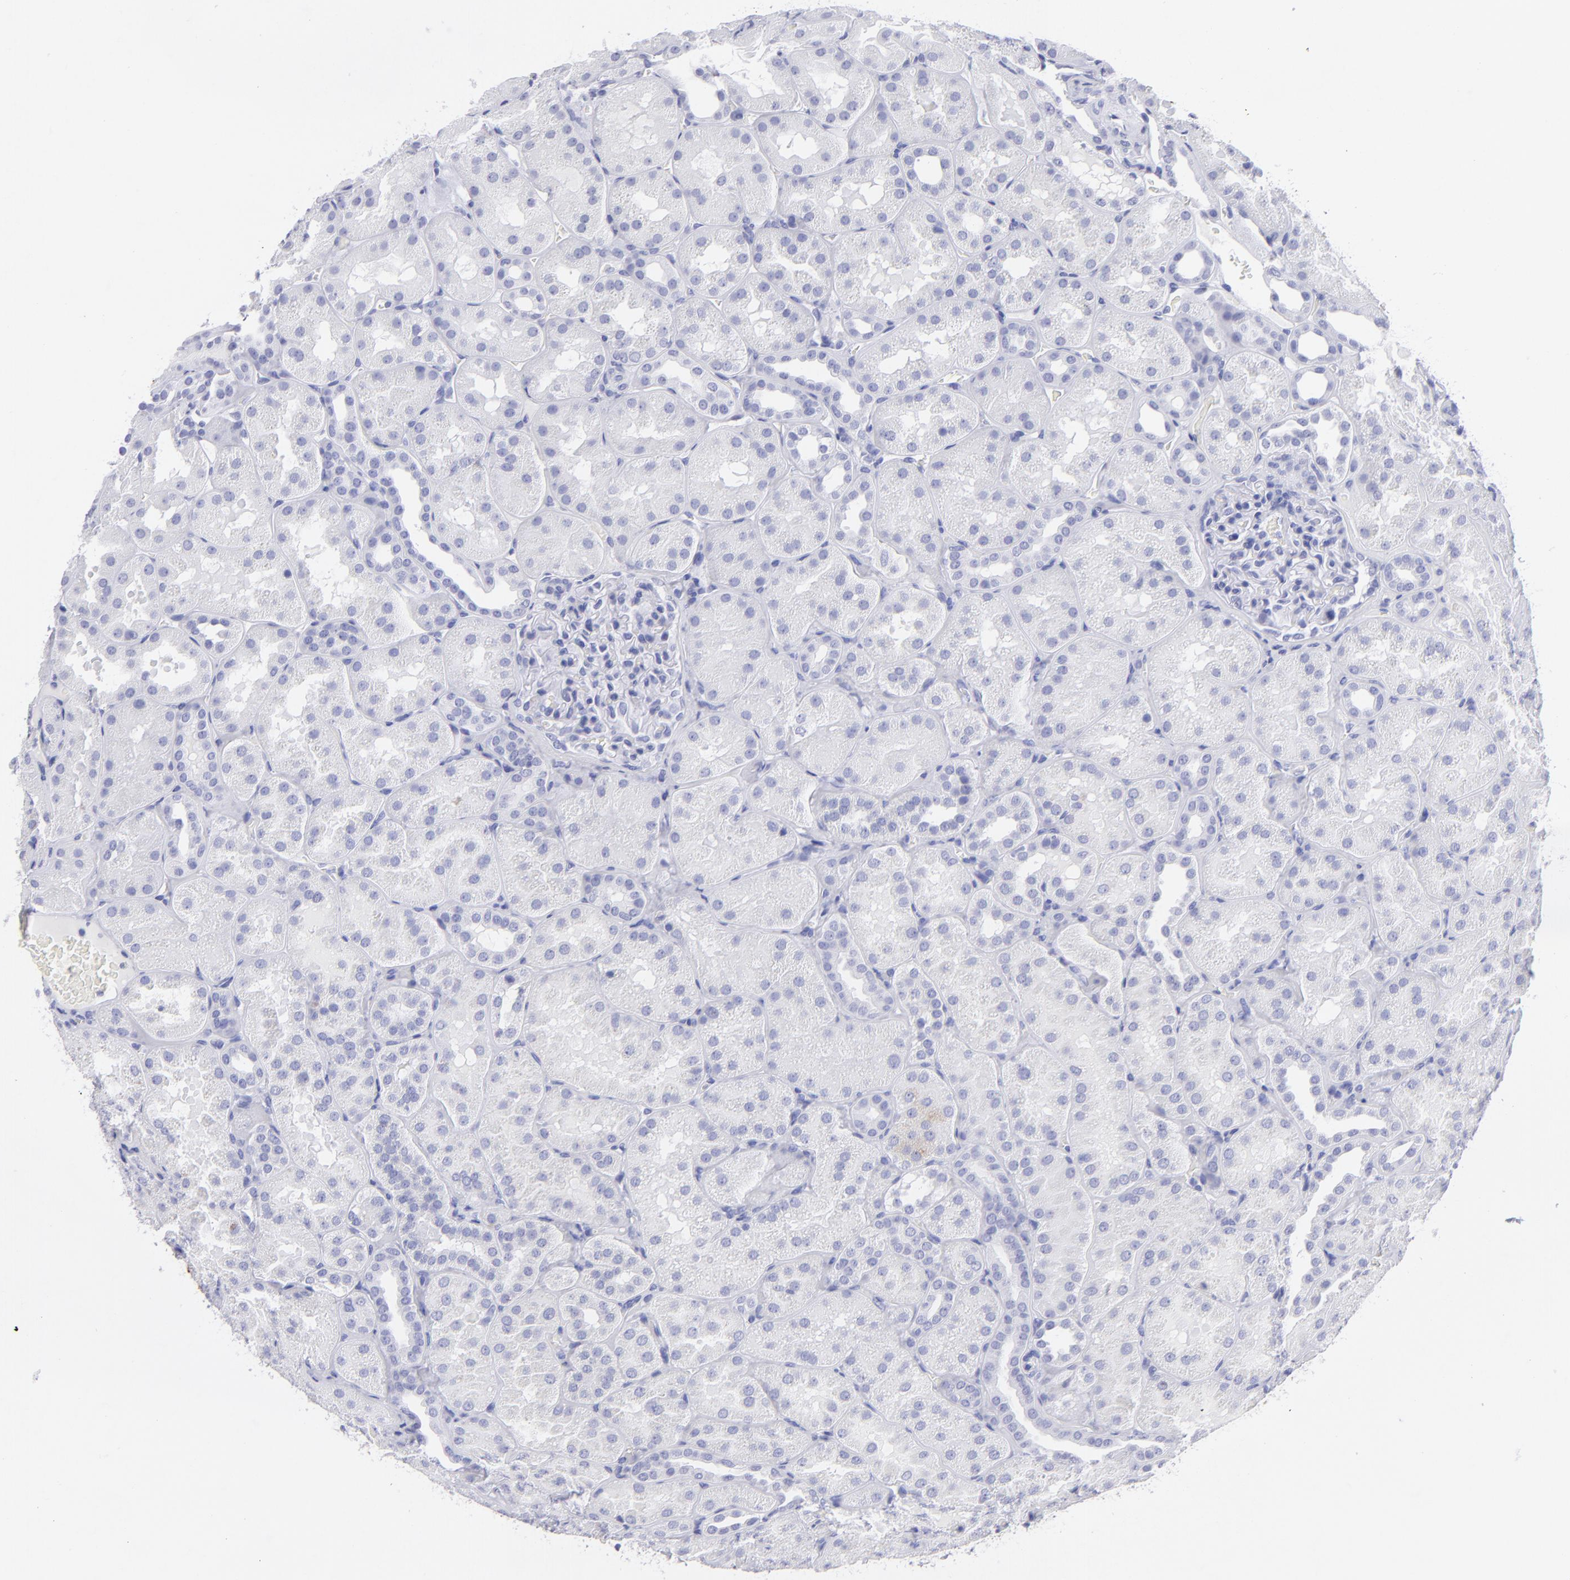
{"staining": {"intensity": "negative", "quantity": "none", "location": "none"}, "tissue": "kidney", "cell_type": "Cells in glomeruli", "image_type": "normal", "snomed": [{"axis": "morphology", "description": "Normal tissue, NOS"}, {"axis": "topography", "description": "Kidney"}], "caption": "DAB immunohistochemical staining of benign human kidney displays no significant expression in cells in glomeruli. The staining is performed using DAB (3,3'-diaminobenzidine) brown chromogen with nuclei counter-stained in using hematoxylin.", "gene": "PIP", "patient": {"sex": "male", "age": 28}}